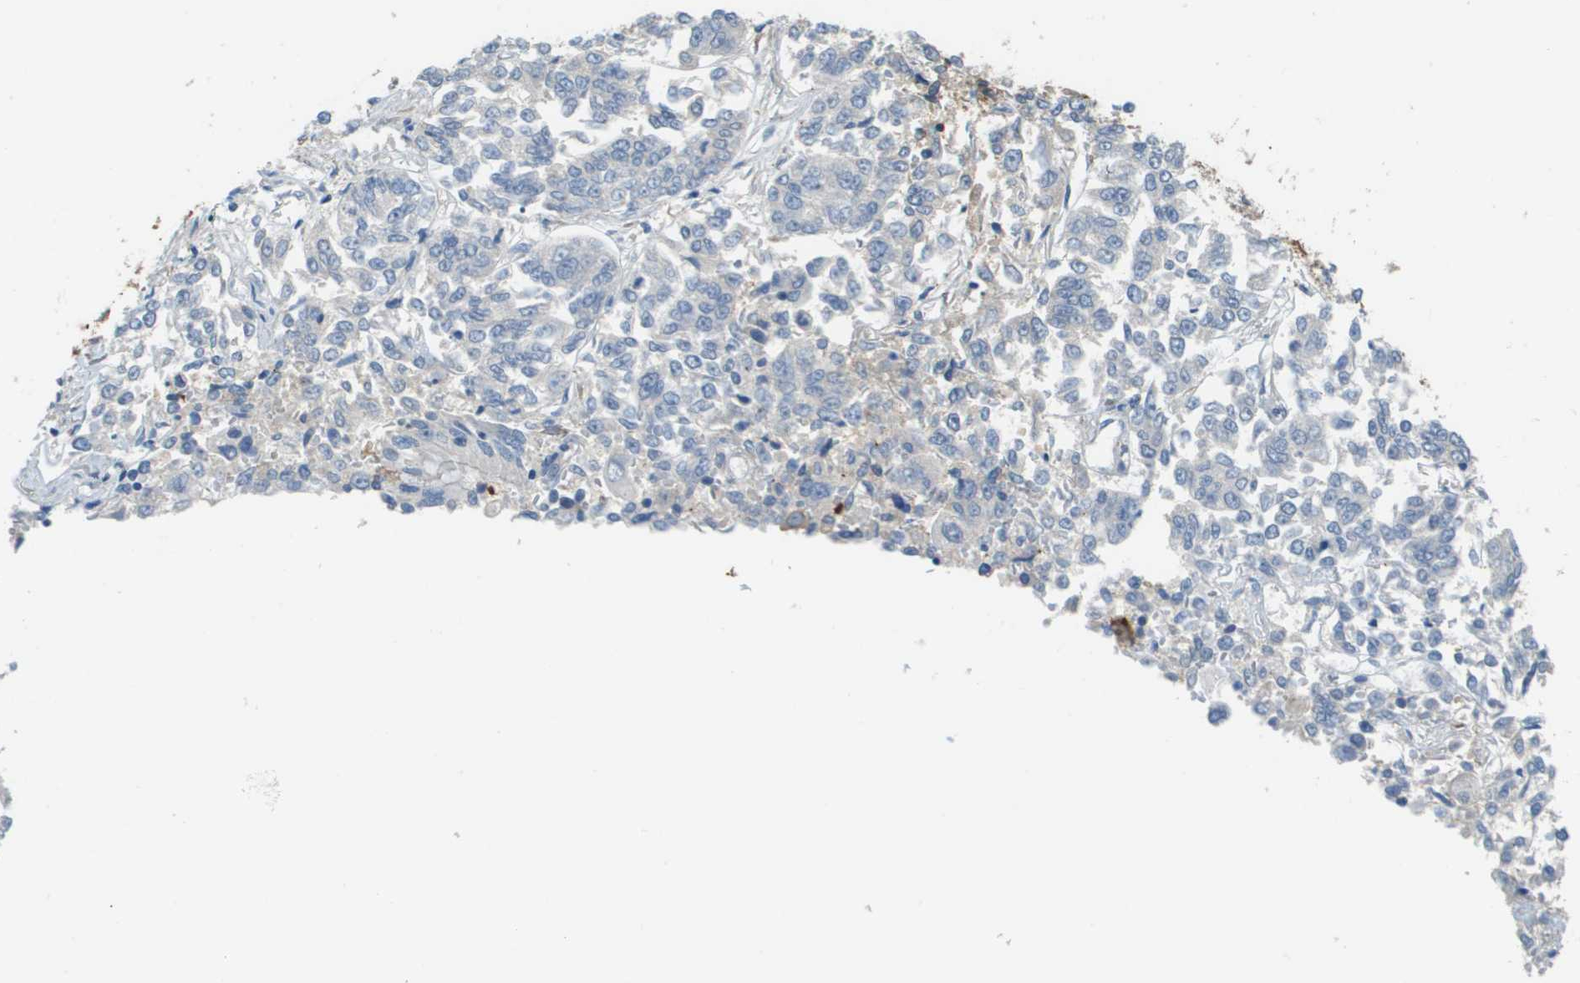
{"staining": {"intensity": "negative", "quantity": "none", "location": "none"}, "tissue": "lung cancer", "cell_type": "Tumor cells", "image_type": "cancer", "snomed": [{"axis": "morphology", "description": "Adenocarcinoma, NOS"}, {"axis": "topography", "description": "Lung"}], "caption": "Histopathology image shows no protein positivity in tumor cells of adenocarcinoma (lung) tissue.", "gene": "DCN", "patient": {"sex": "male", "age": 84}}